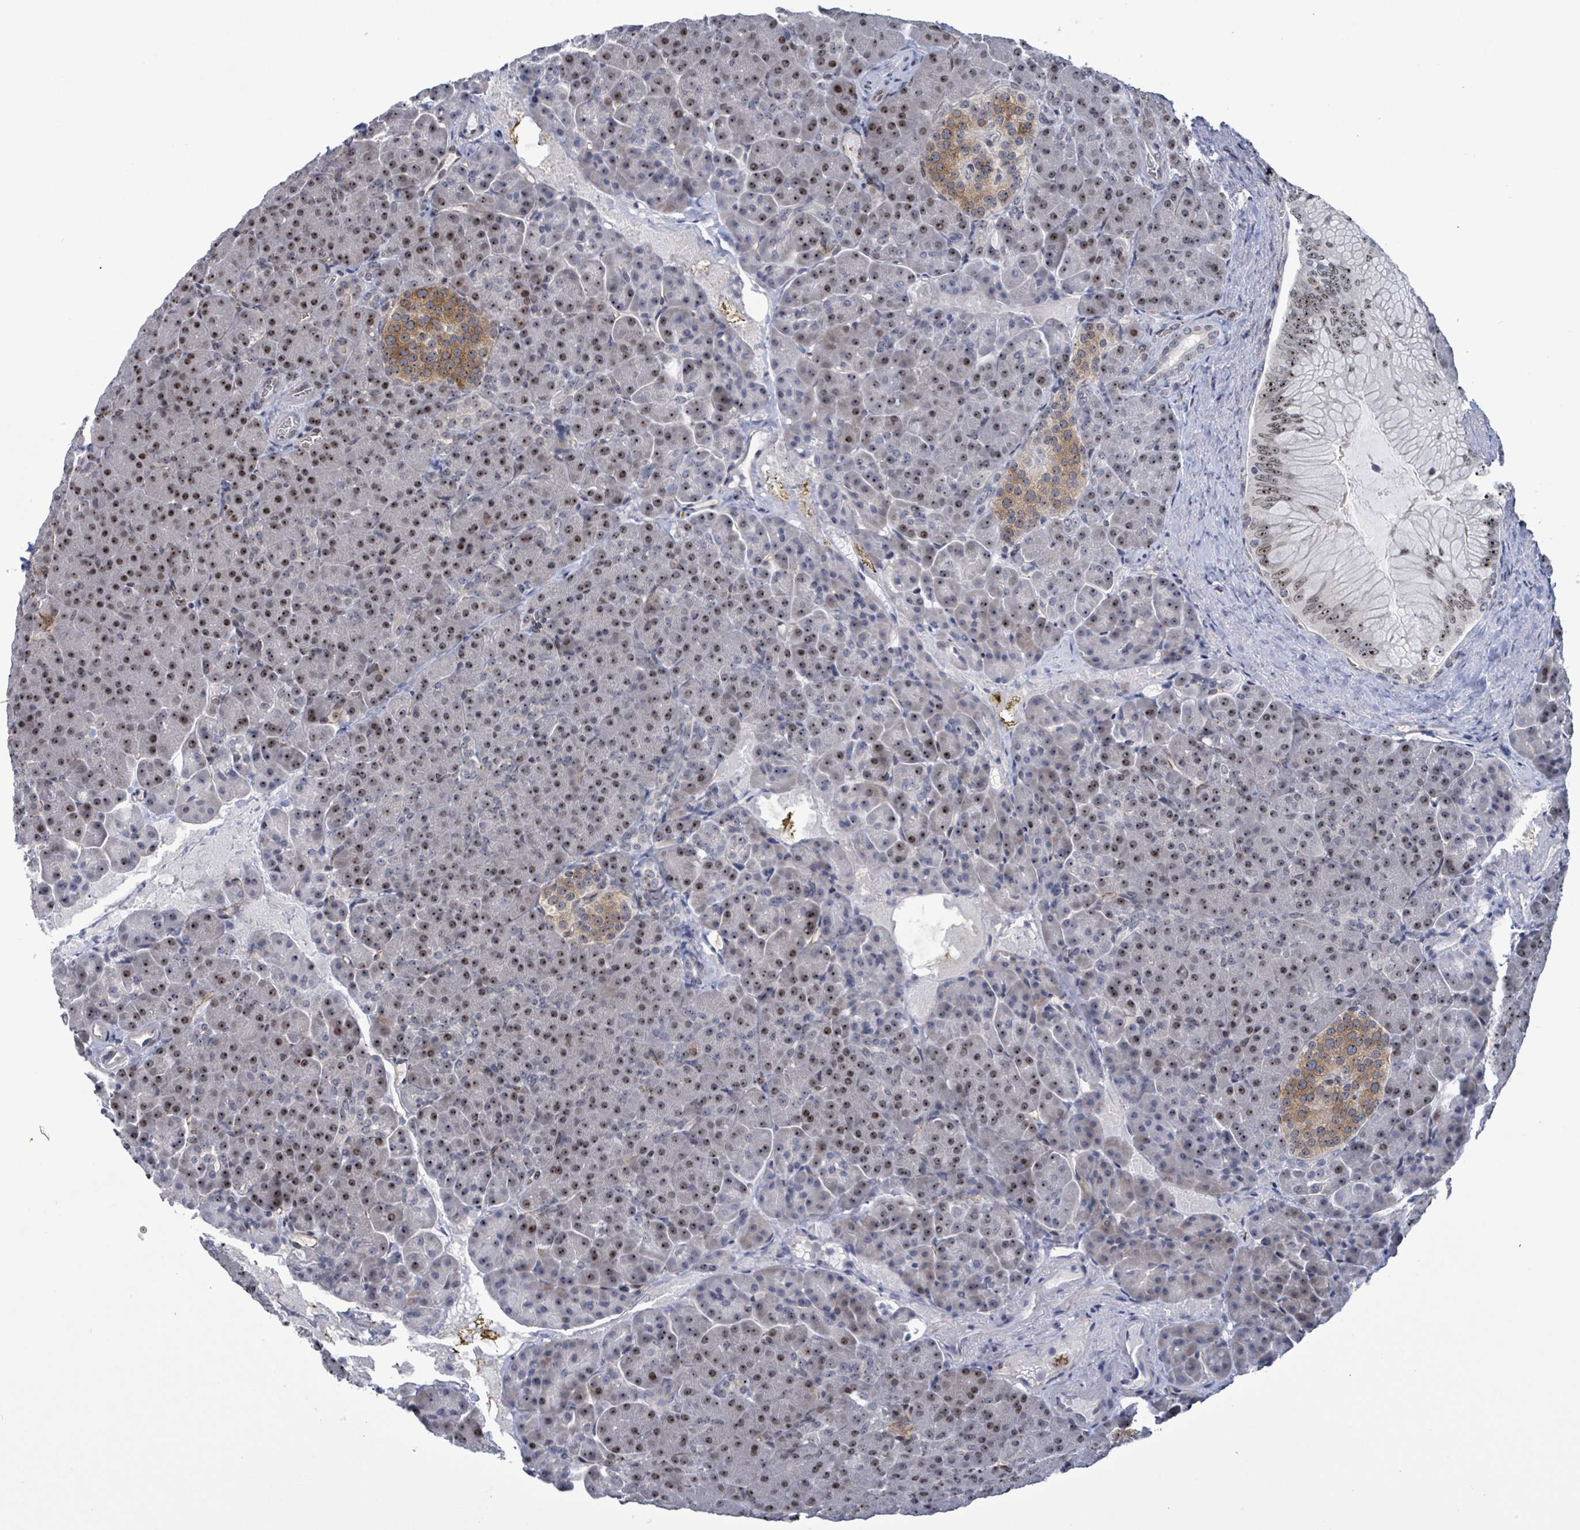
{"staining": {"intensity": "moderate", "quantity": ">75%", "location": "nuclear"}, "tissue": "pancreas", "cell_type": "Exocrine glandular cells", "image_type": "normal", "snomed": [{"axis": "morphology", "description": "Normal tissue, NOS"}, {"axis": "topography", "description": "Pancreas"}], "caption": "The micrograph demonstrates immunohistochemical staining of unremarkable pancreas. There is moderate nuclear staining is present in approximately >75% of exocrine glandular cells. (Stains: DAB (3,3'-diaminobenzidine) in brown, nuclei in blue, Microscopy: brightfield microscopy at high magnification).", "gene": "RRN3", "patient": {"sex": "female", "age": 74}}